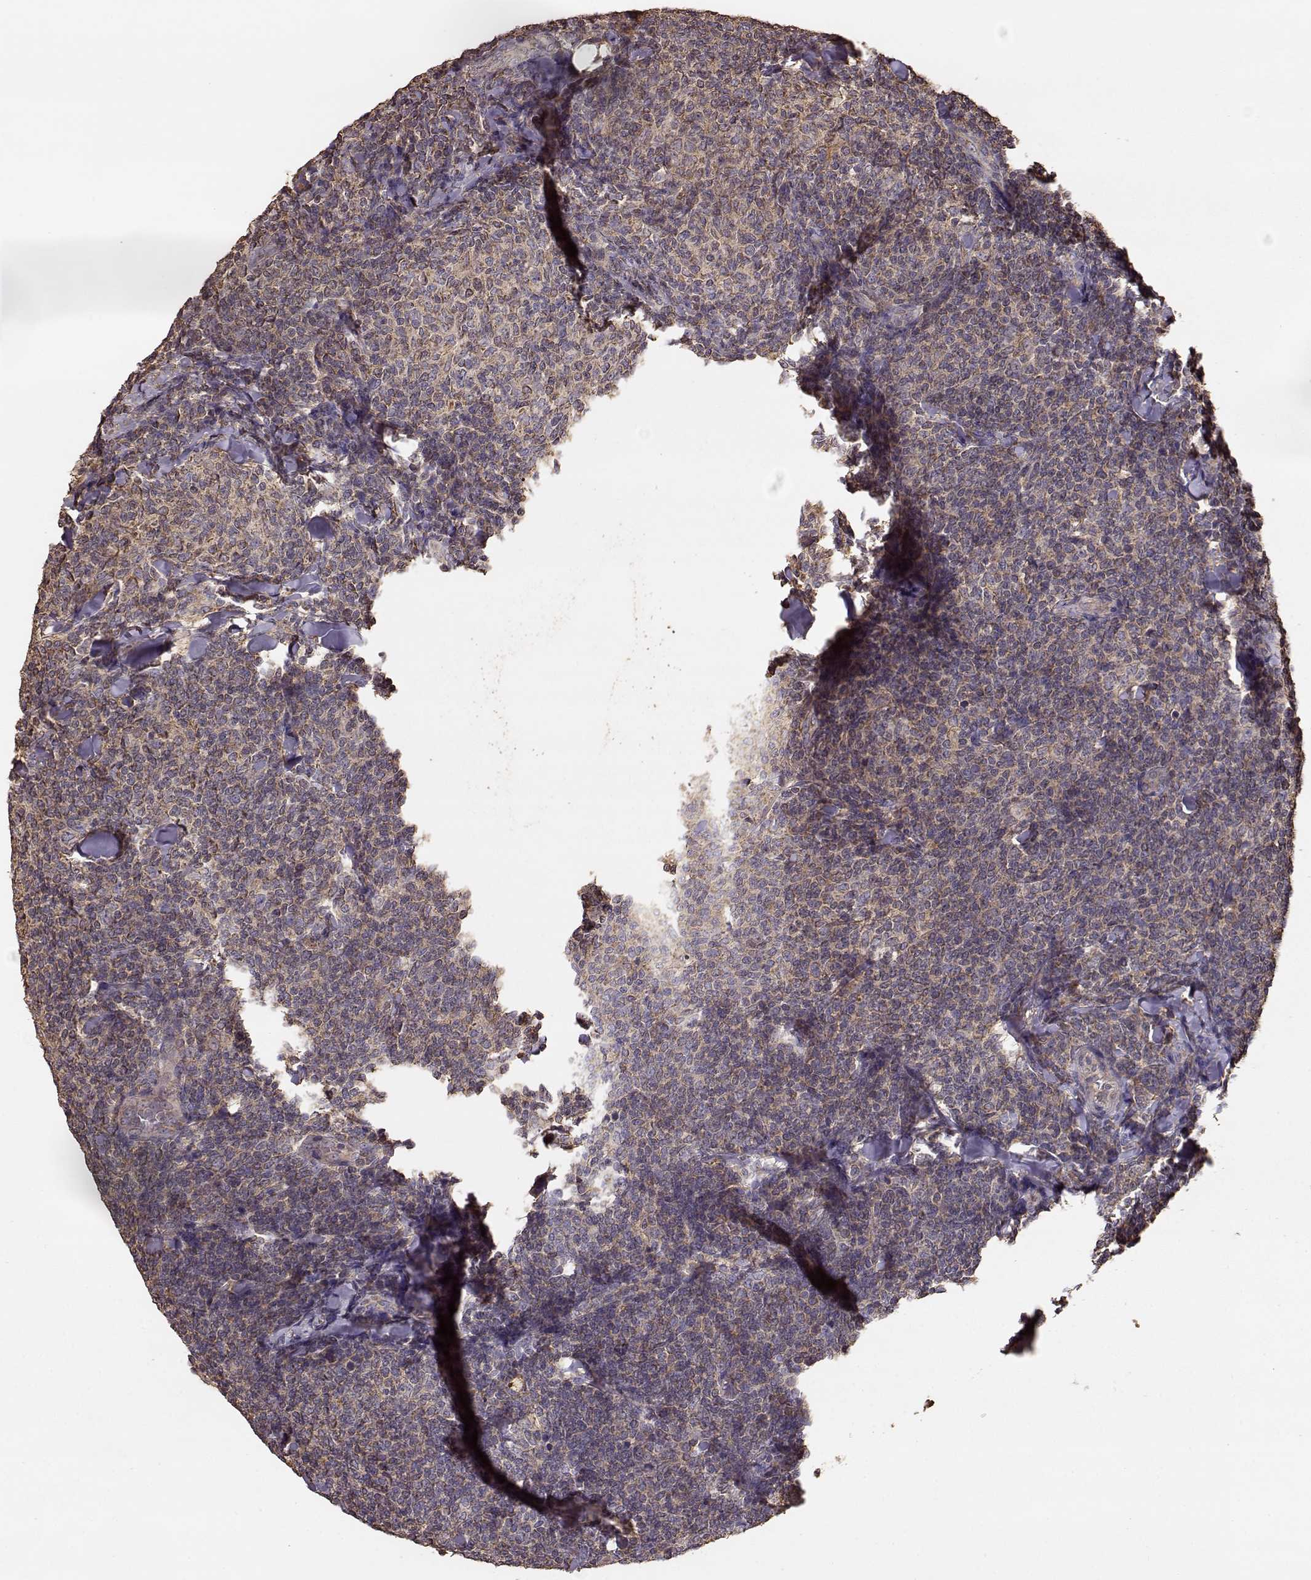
{"staining": {"intensity": "weak", "quantity": ">75%", "location": "cytoplasmic/membranous"}, "tissue": "lymphoma", "cell_type": "Tumor cells", "image_type": "cancer", "snomed": [{"axis": "morphology", "description": "Malignant lymphoma, non-Hodgkin's type, Low grade"}, {"axis": "topography", "description": "Lymph node"}], "caption": "DAB (3,3'-diaminobenzidine) immunohistochemical staining of lymphoma reveals weak cytoplasmic/membranous protein expression in approximately >75% of tumor cells. Ihc stains the protein in brown and the nuclei are stained blue.", "gene": "TARS3", "patient": {"sex": "female", "age": 56}}